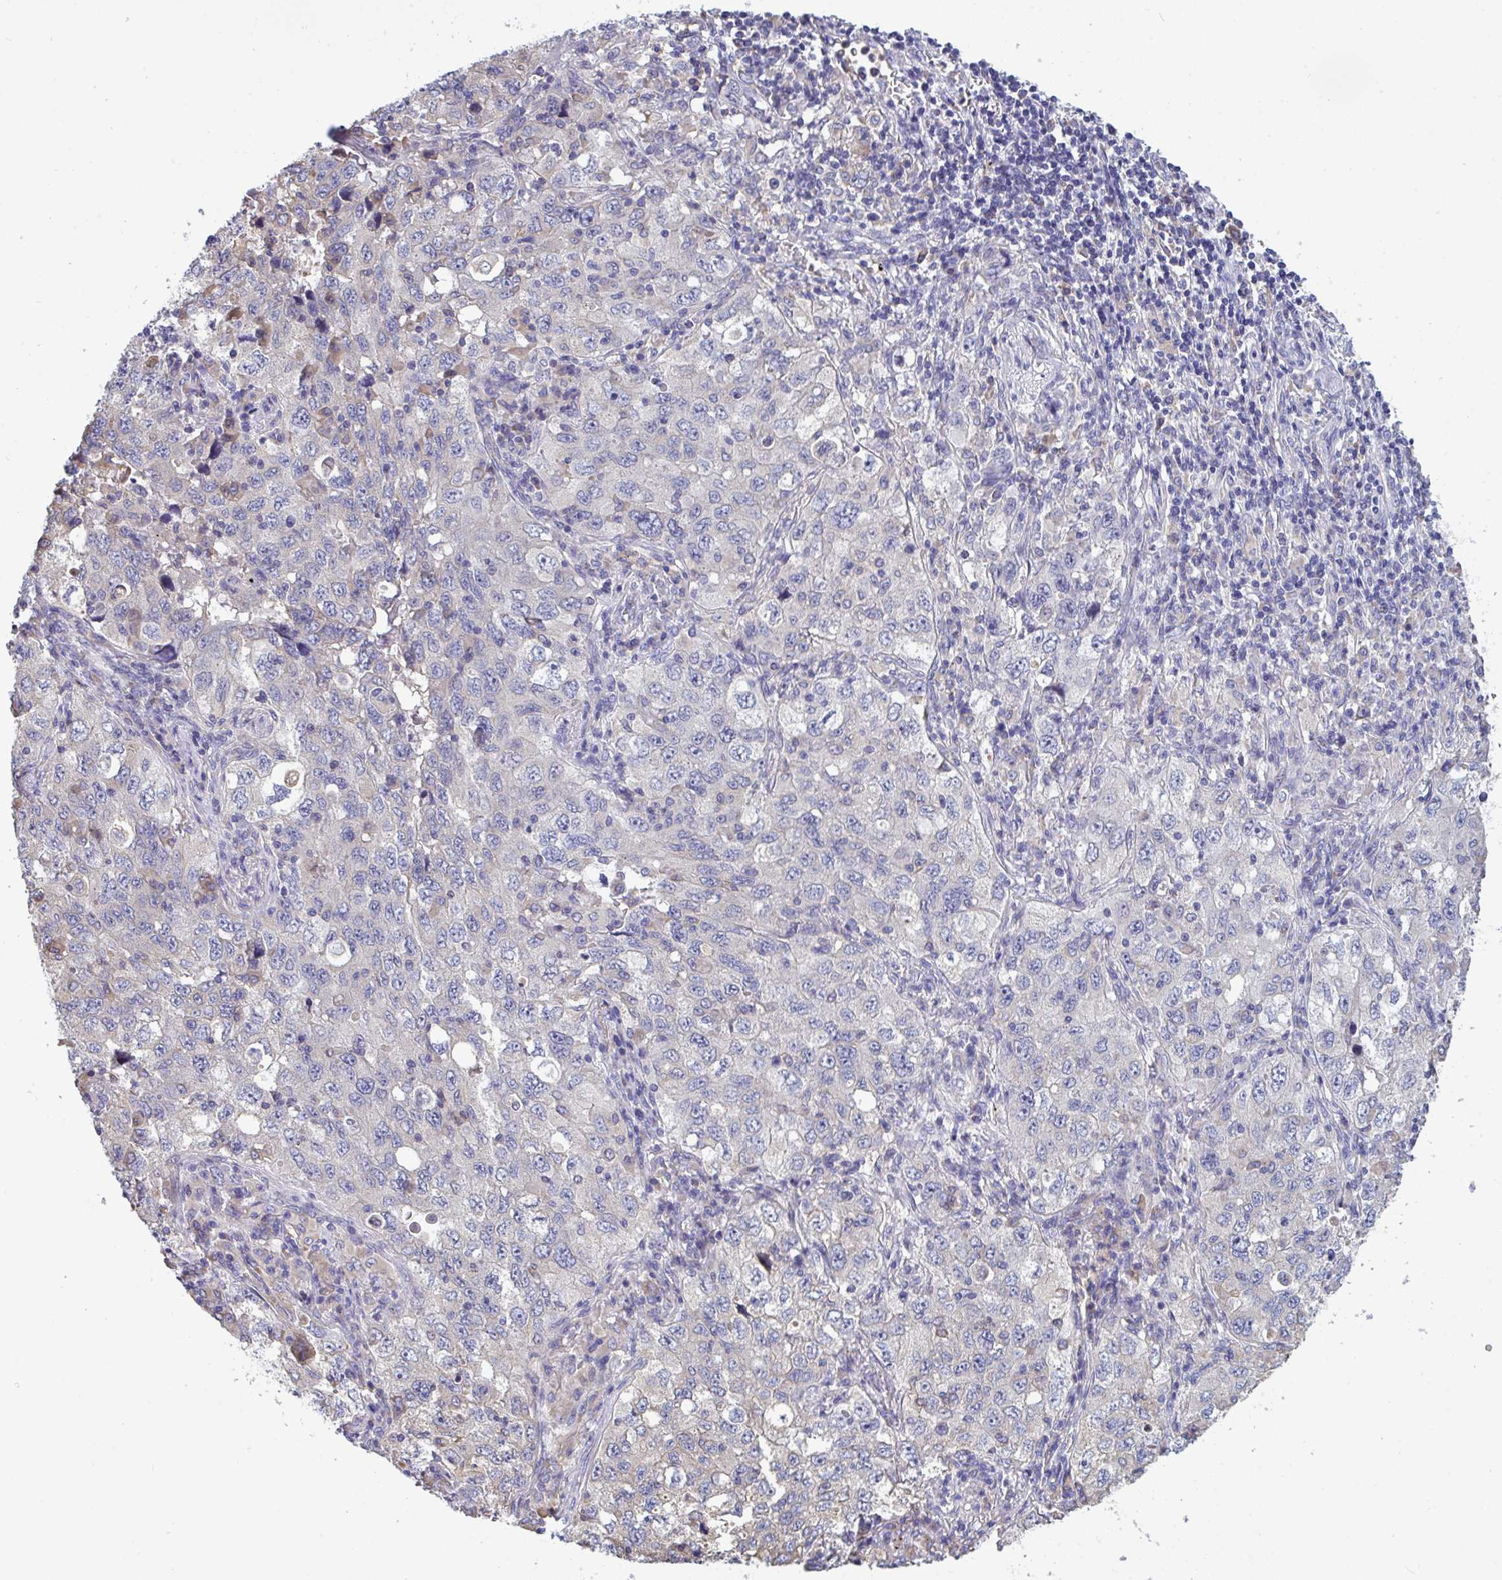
{"staining": {"intensity": "negative", "quantity": "none", "location": "none"}, "tissue": "lung cancer", "cell_type": "Tumor cells", "image_type": "cancer", "snomed": [{"axis": "morphology", "description": "Adenocarcinoma, NOS"}, {"axis": "topography", "description": "Lung"}], "caption": "IHC histopathology image of neoplastic tissue: lung cancer stained with DAB displays no significant protein expression in tumor cells.", "gene": "MYMK", "patient": {"sex": "female", "age": 57}}